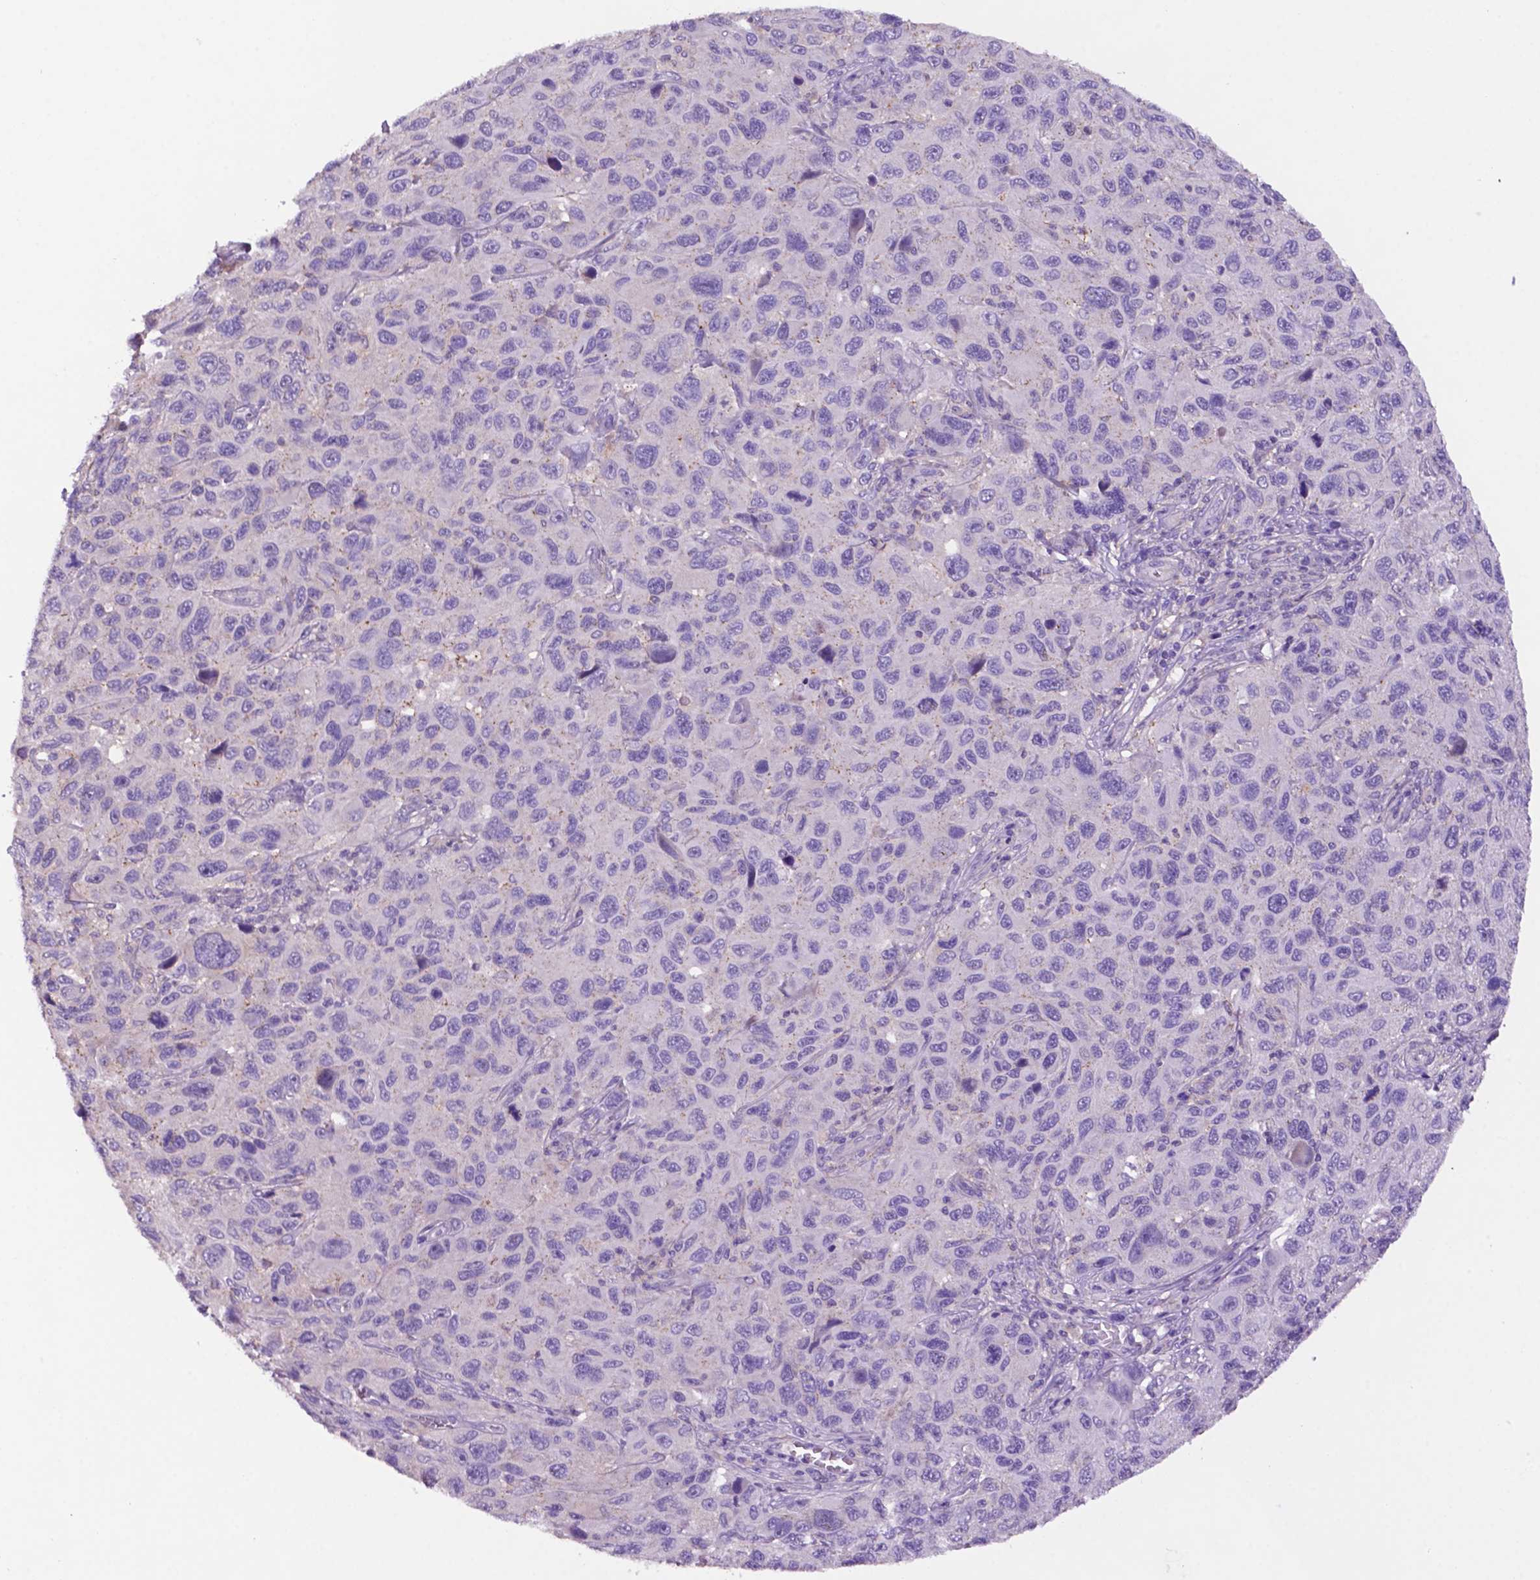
{"staining": {"intensity": "negative", "quantity": "none", "location": "none"}, "tissue": "melanoma", "cell_type": "Tumor cells", "image_type": "cancer", "snomed": [{"axis": "morphology", "description": "Malignant melanoma, NOS"}, {"axis": "topography", "description": "Skin"}], "caption": "Immunohistochemistry micrograph of melanoma stained for a protein (brown), which displays no staining in tumor cells.", "gene": "PRPS2", "patient": {"sex": "male", "age": 53}}